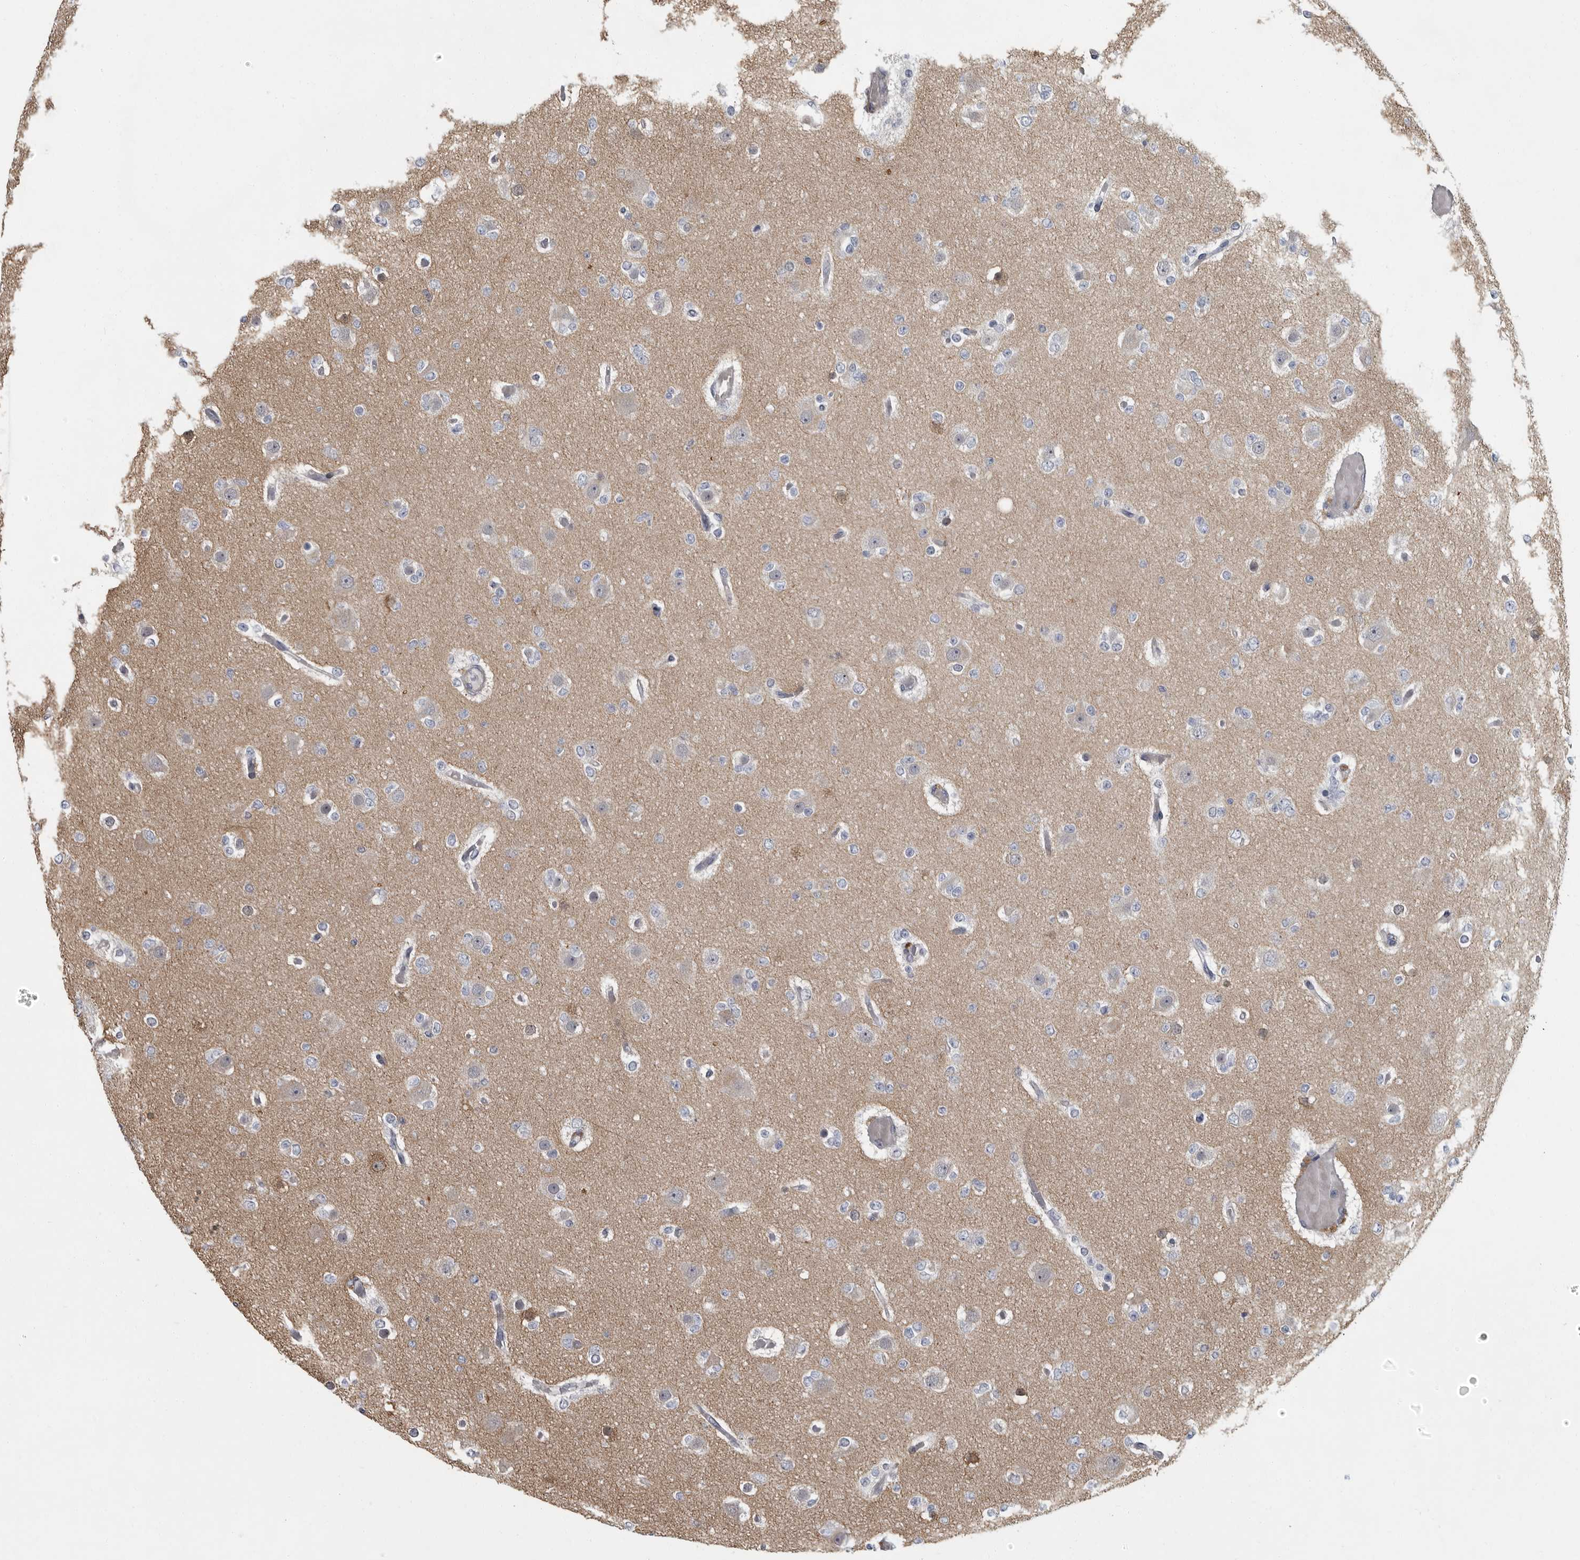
{"staining": {"intensity": "negative", "quantity": "none", "location": "none"}, "tissue": "glioma", "cell_type": "Tumor cells", "image_type": "cancer", "snomed": [{"axis": "morphology", "description": "Glioma, malignant, Low grade"}, {"axis": "topography", "description": "Brain"}], "caption": "Protein analysis of glioma shows no significant positivity in tumor cells.", "gene": "PDE7A", "patient": {"sex": "female", "age": 22}}